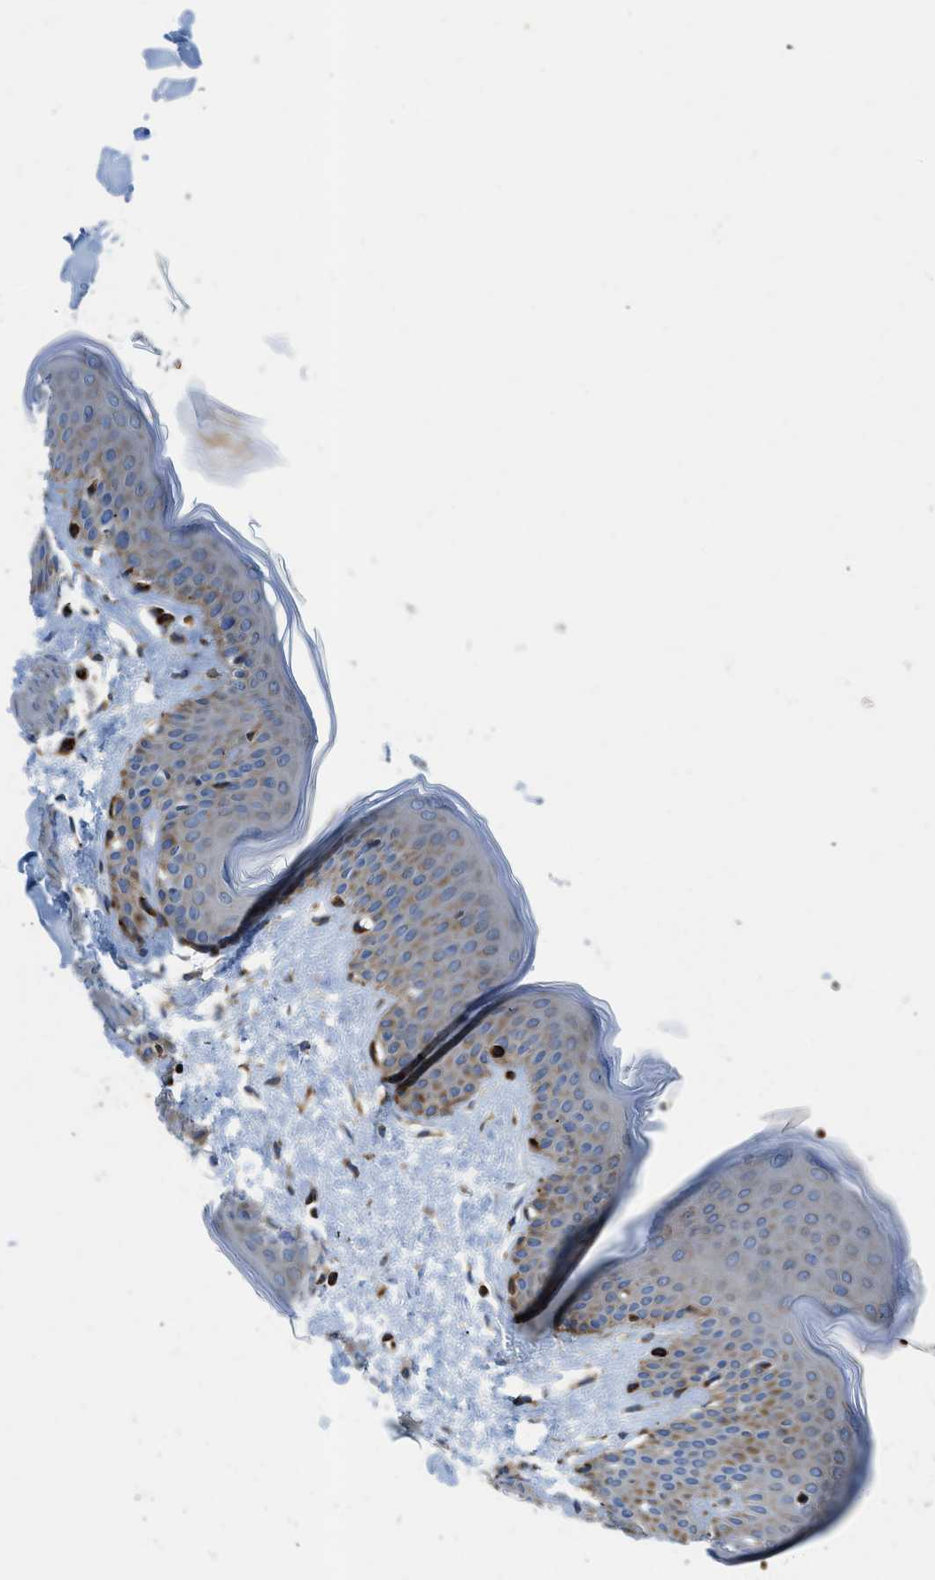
{"staining": {"intensity": "weak", "quantity": "25%-75%", "location": "cytoplasmic/membranous"}, "tissue": "skin", "cell_type": "Fibroblasts", "image_type": "normal", "snomed": [{"axis": "morphology", "description": "Normal tissue, NOS"}, {"axis": "topography", "description": "Skin"}], "caption": "Weak cytoplasmic/membranous positivity for a protein is appreciated in approximately 25%-75% of fibroblasts of unremarkable skin using immunohistochemistry.", "gene": "ZNF831", "patient": {"sex": "female", "age": 17}}